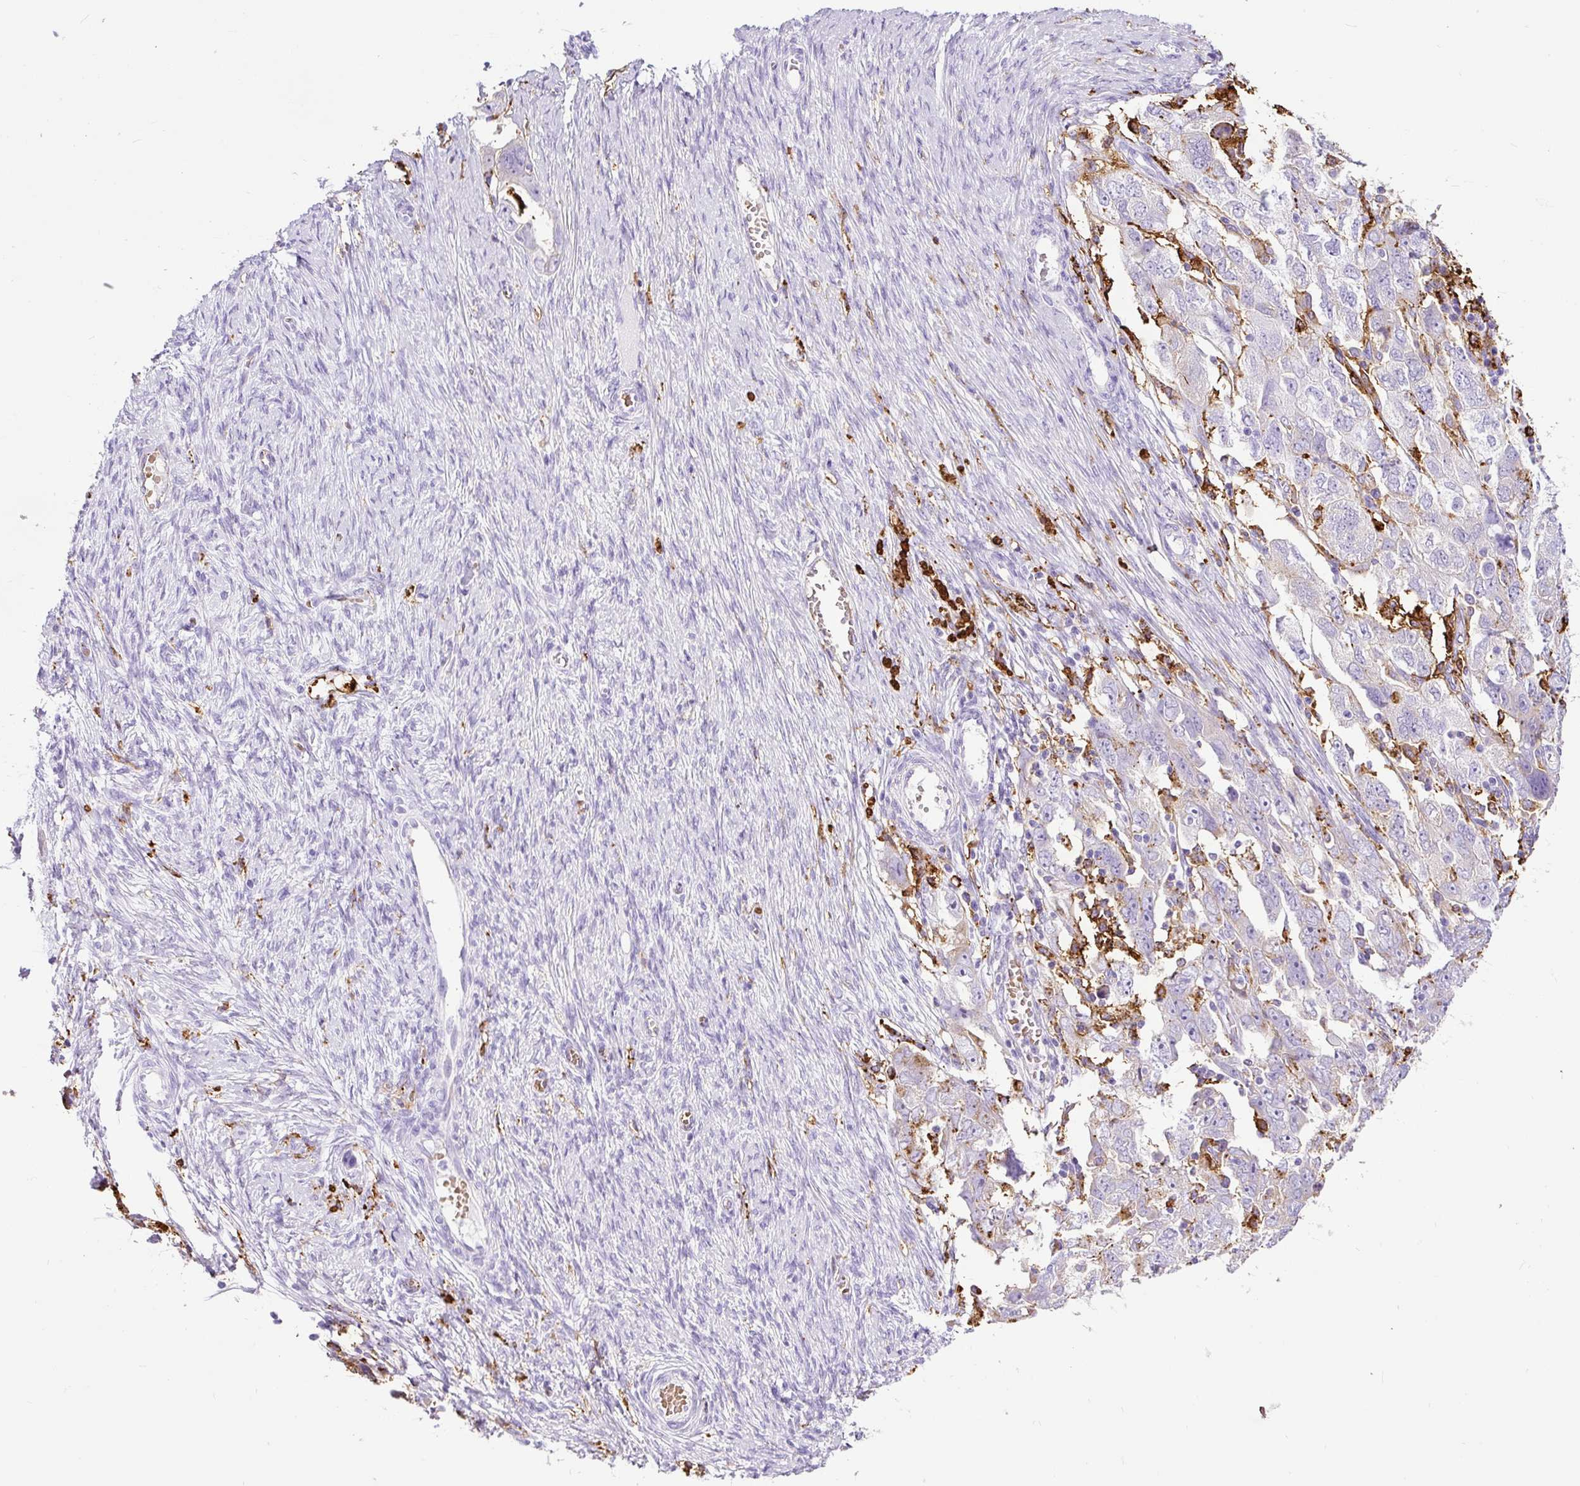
{"staining": {"intensity": "negative", "quantity": "none", "location": "none"}, "tissue": "ovarian cancer", "cell_type": "Tumor cells", "image_type": "cancer", "snomed": [{"axis": "morphology", "description": "Carcinoma, NOS"}, {"axis": "morphology", "description": "Cystadenocarcinoma, serous, NOS"}, {"axis": "topography", "description": "Ovary"}], "caption": "The immunohistochemistry (IHC) photomicrograph has no significant expression in tumor cells of ovarian cancer (serous cystadenocarcinoma) tissue.", "gene": "HLA-DRA", "patient": {"sex": "female", "age": 69}}